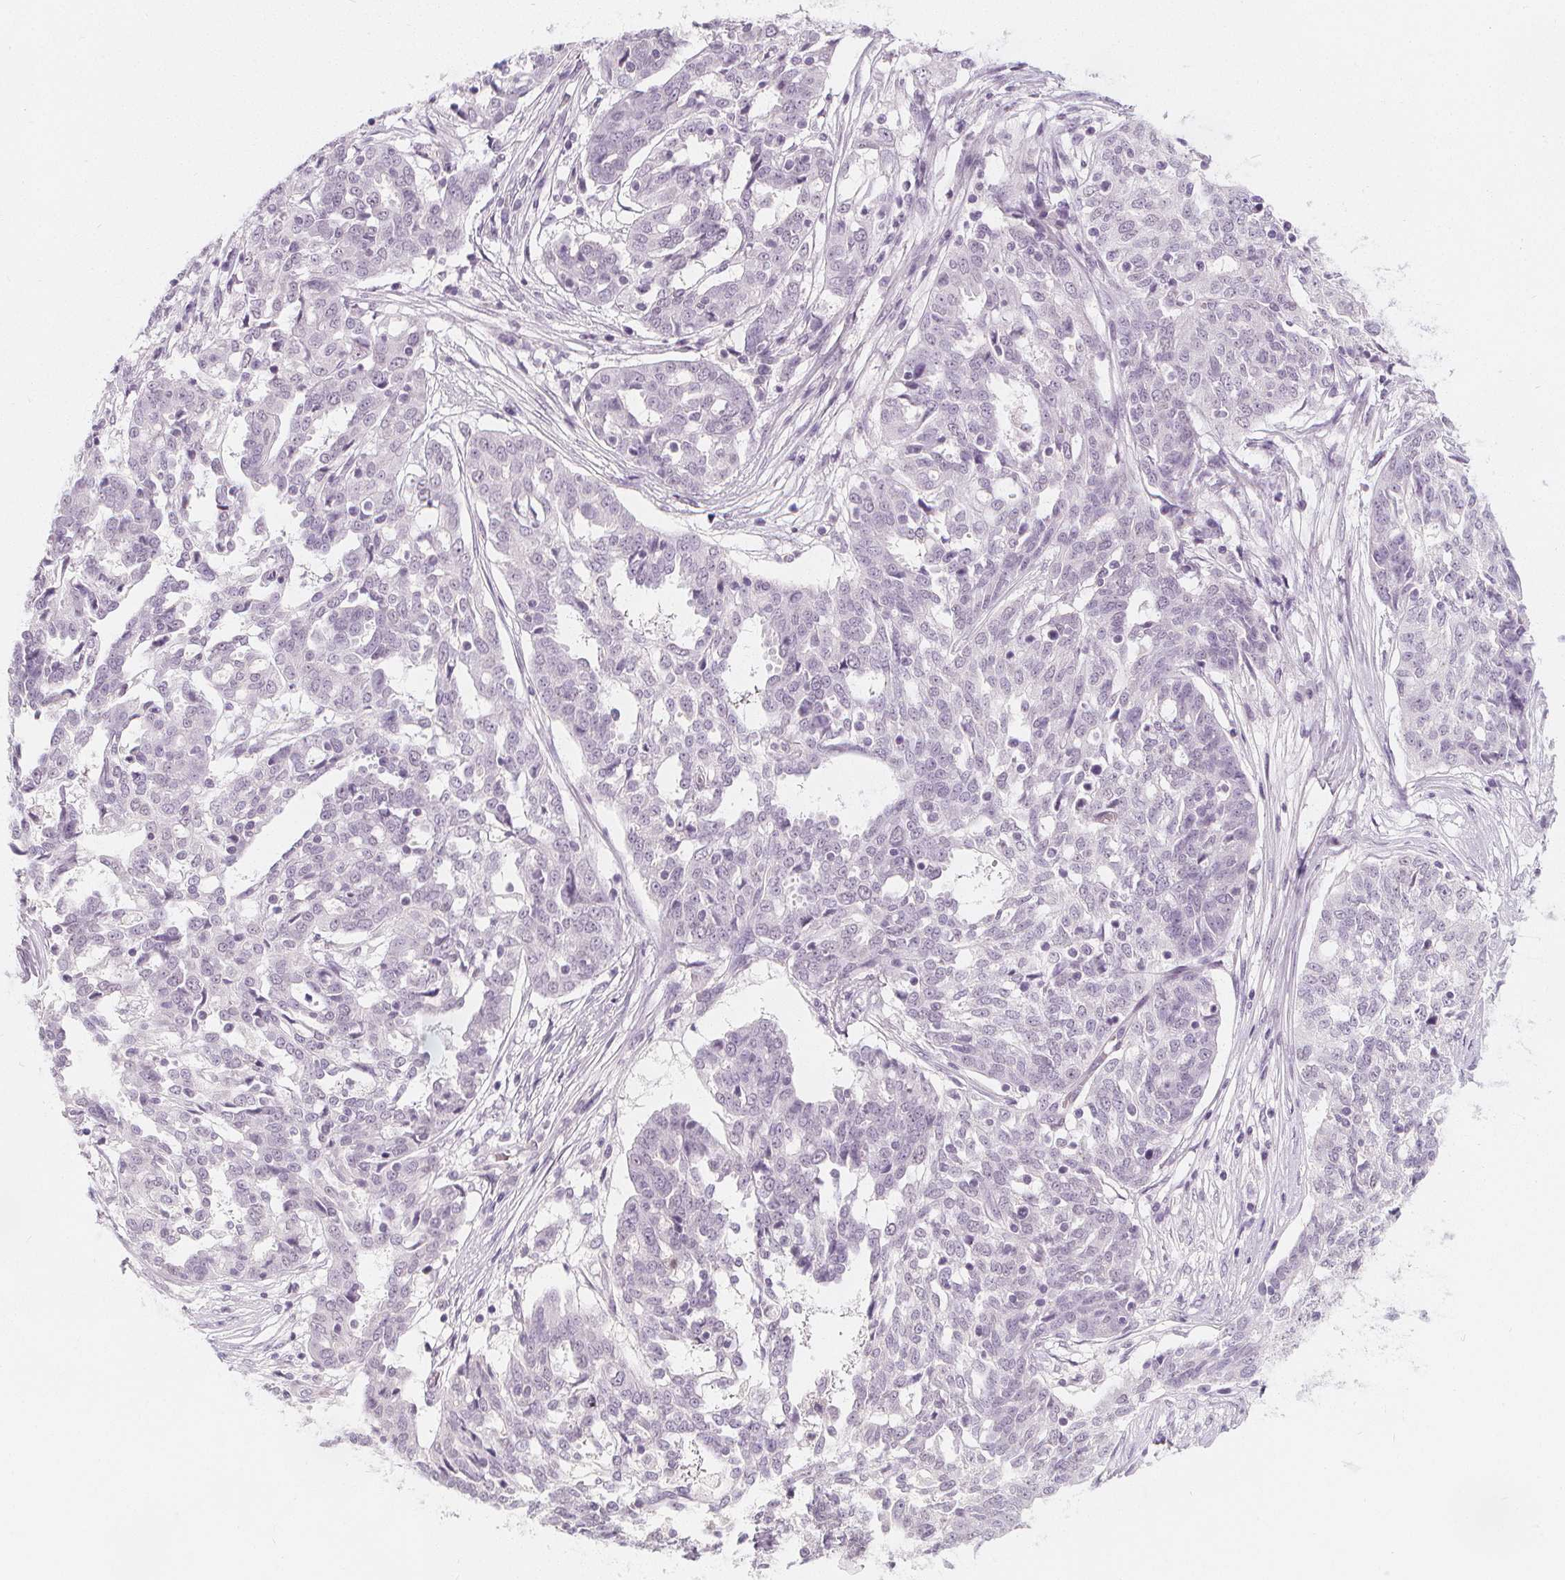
{"staining": {"intensity": "negative", "quantity": "none", "location": "none"}, "tissue": "ovarian cancer", "cell_type": "Tumor cells", "image_type": "cancer", "snomed": [{"axis": "morphology", "description": "Cystadenocarcinoma, serous, NOS"}, {"axis": "topography", "description": "Ovary"}], "caption": "High magnification brightfield microscopy of ovarian cancer (serous cystadenocarcinoma) stained with DAB (brown) and counterstained with hematoxylin (blue): tumor cells show no significant expression.", "gene": "DBX2", "patient": {"sex": "female", "age": 67}}